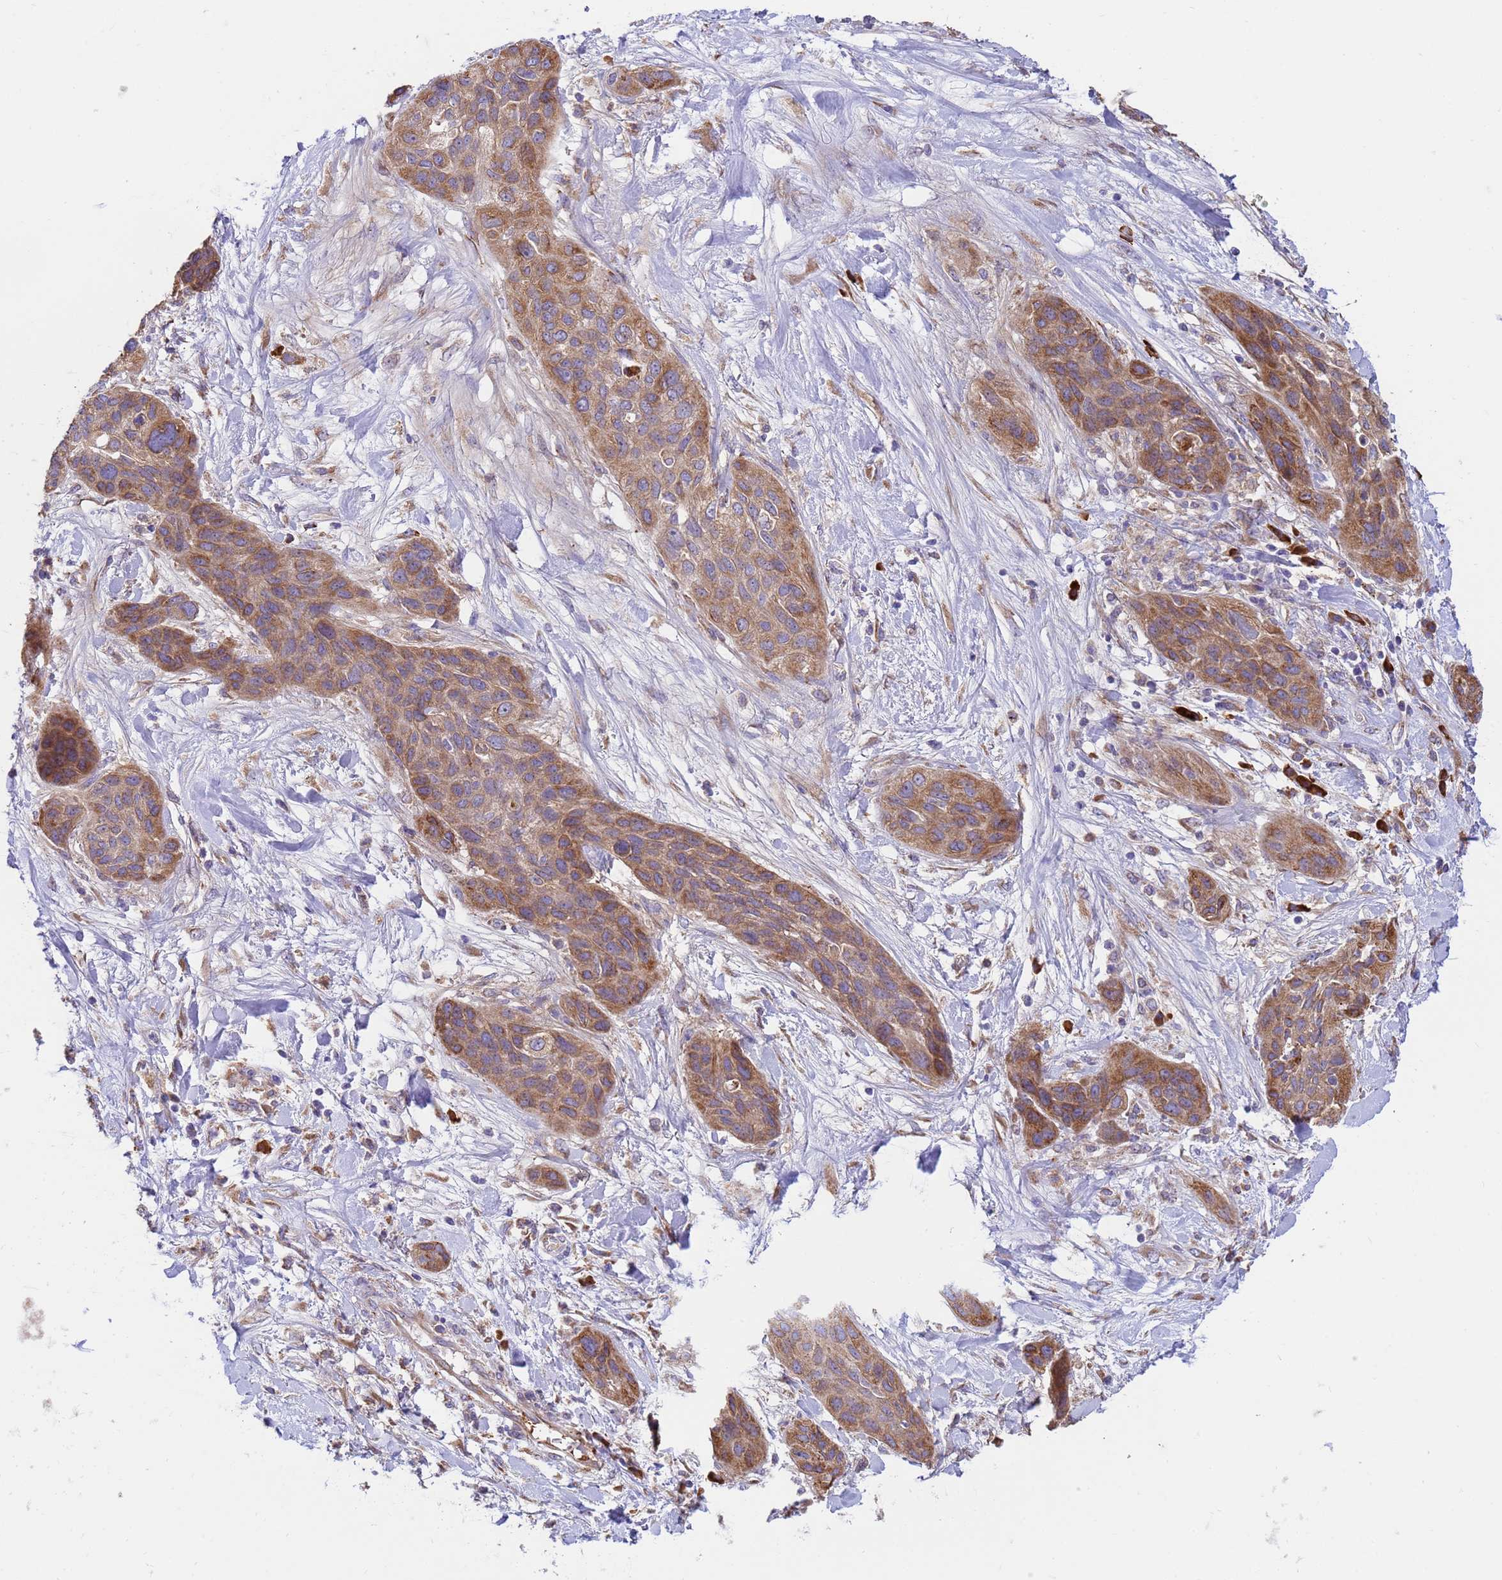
{"staining": {"intensity": "moderate", "quantity": ">75%", "location": "cytoplasmic/membranous"}, "tissue": "lung cancer", "cell_type": "Tumor cells", "image_type": "cancer", "snomed": [{"axis": "morphology", "description": "Squamous cell carcinoma, NOS"}, {"axis": "topography", "description": "Lung"}], "caption": "The photomicrograph exhibits immunohistochemical staining of lung squamous cell carcinoma. There is moderate cytoplasmic/membranous expression is seen in approximately >75% of tumor cells. (DAB (3,3'-diaminobenzidine) IHC, brown staining for protein, blue staining for nuclei).", "gene": "THAP5", "patient": {"sex": "female", "age": 70}}